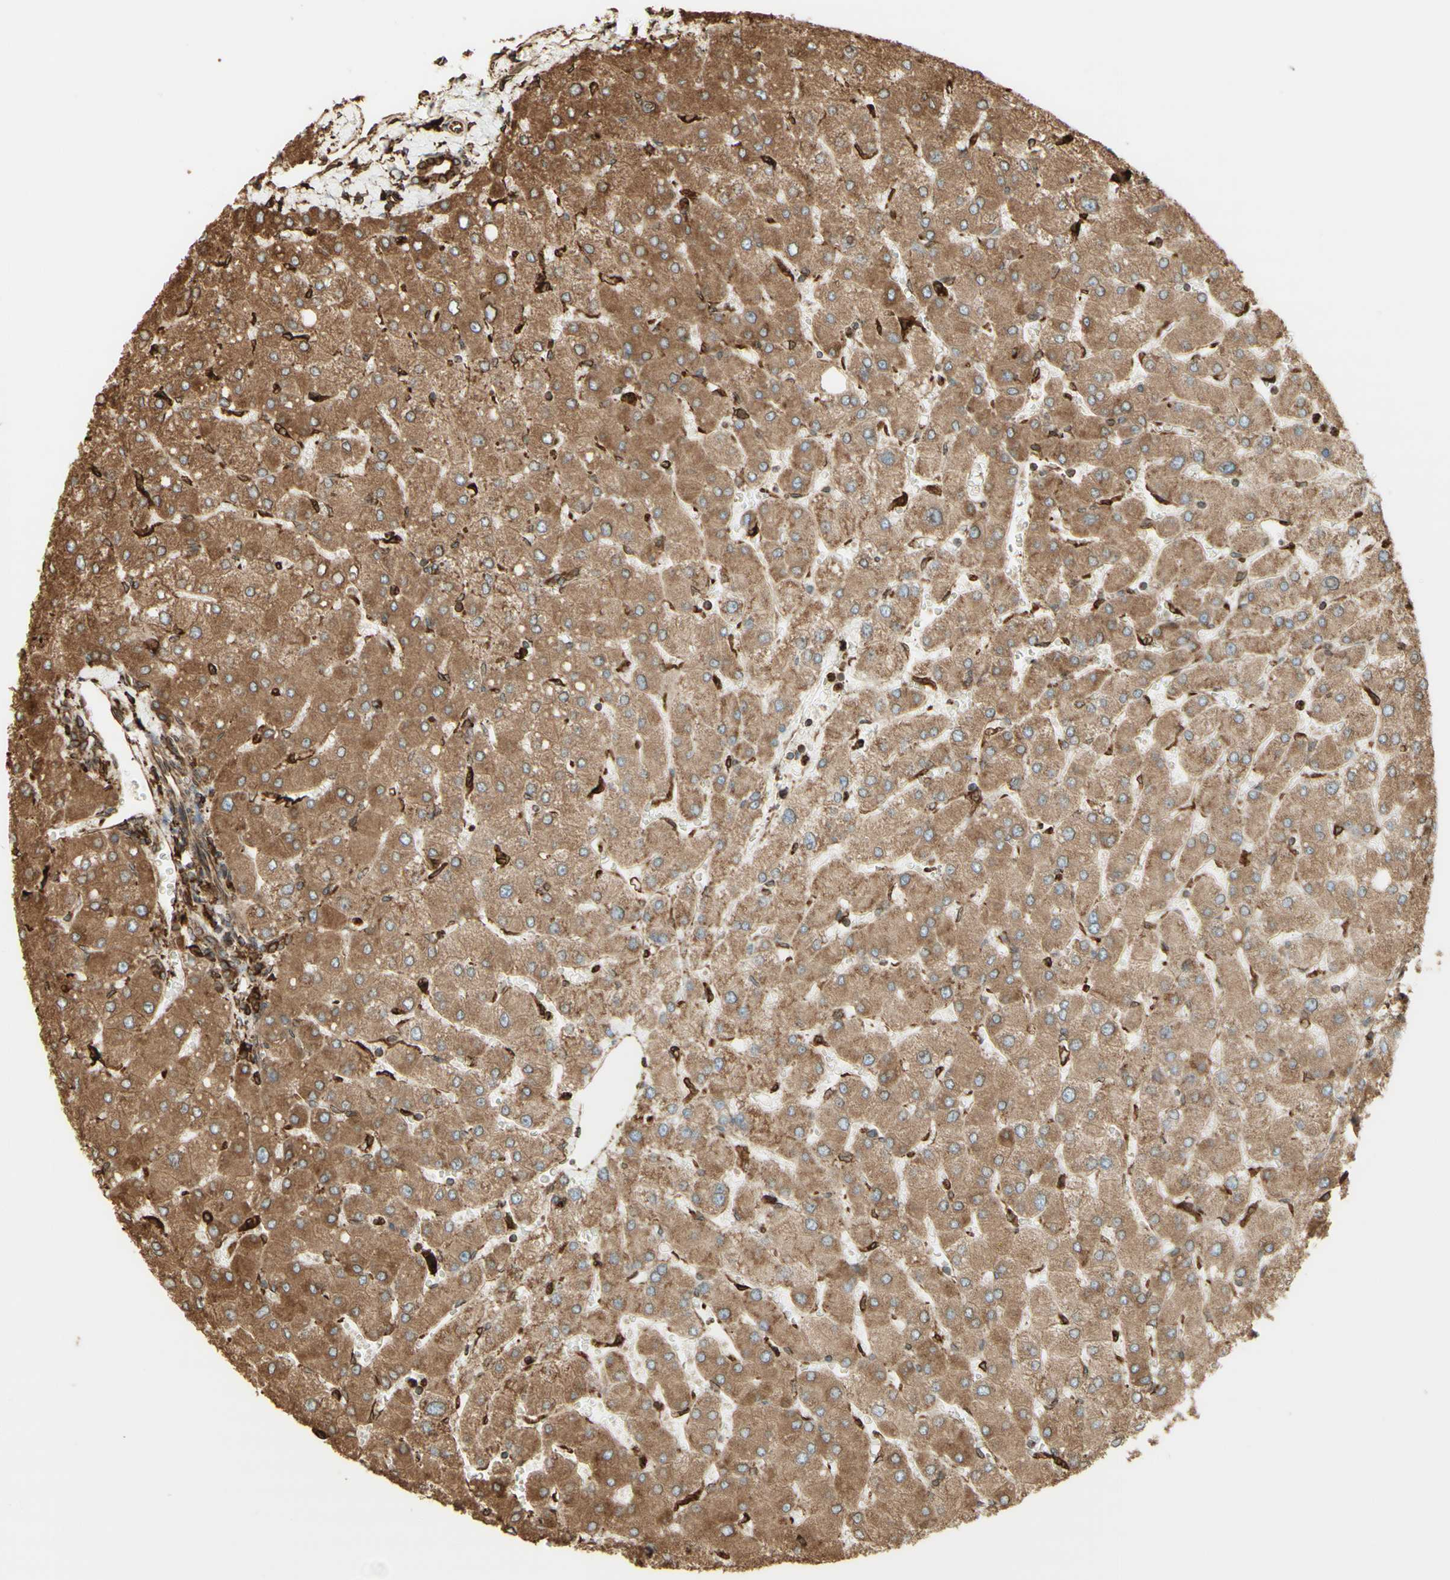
{"staining": {"intensity": "strong", "quantity": ">75%", "location": "cytoplasmic/membranous"}, "tissue": "liver", "cell_type": "Cholangiocytes", "image_type": "normal", "snomed": [{"axis": "morphology", "description": "Normal tissue, NOS"}, {"axis": "topography", "description": "Liver"}], "caption": "Immunohistochemical staining of benign liver demonstrates >75% levels of strong cytoplasmic/membranous protein positivity in approximately >75% of cholangiocytes. The staining was performed using DAB to visualize the protein expression in brown, while the nuclei were stained in blue with hematoxylin (Magnification: 20x).", "gene": "CANX", "patient": {"sex": "male", "age": 55}}